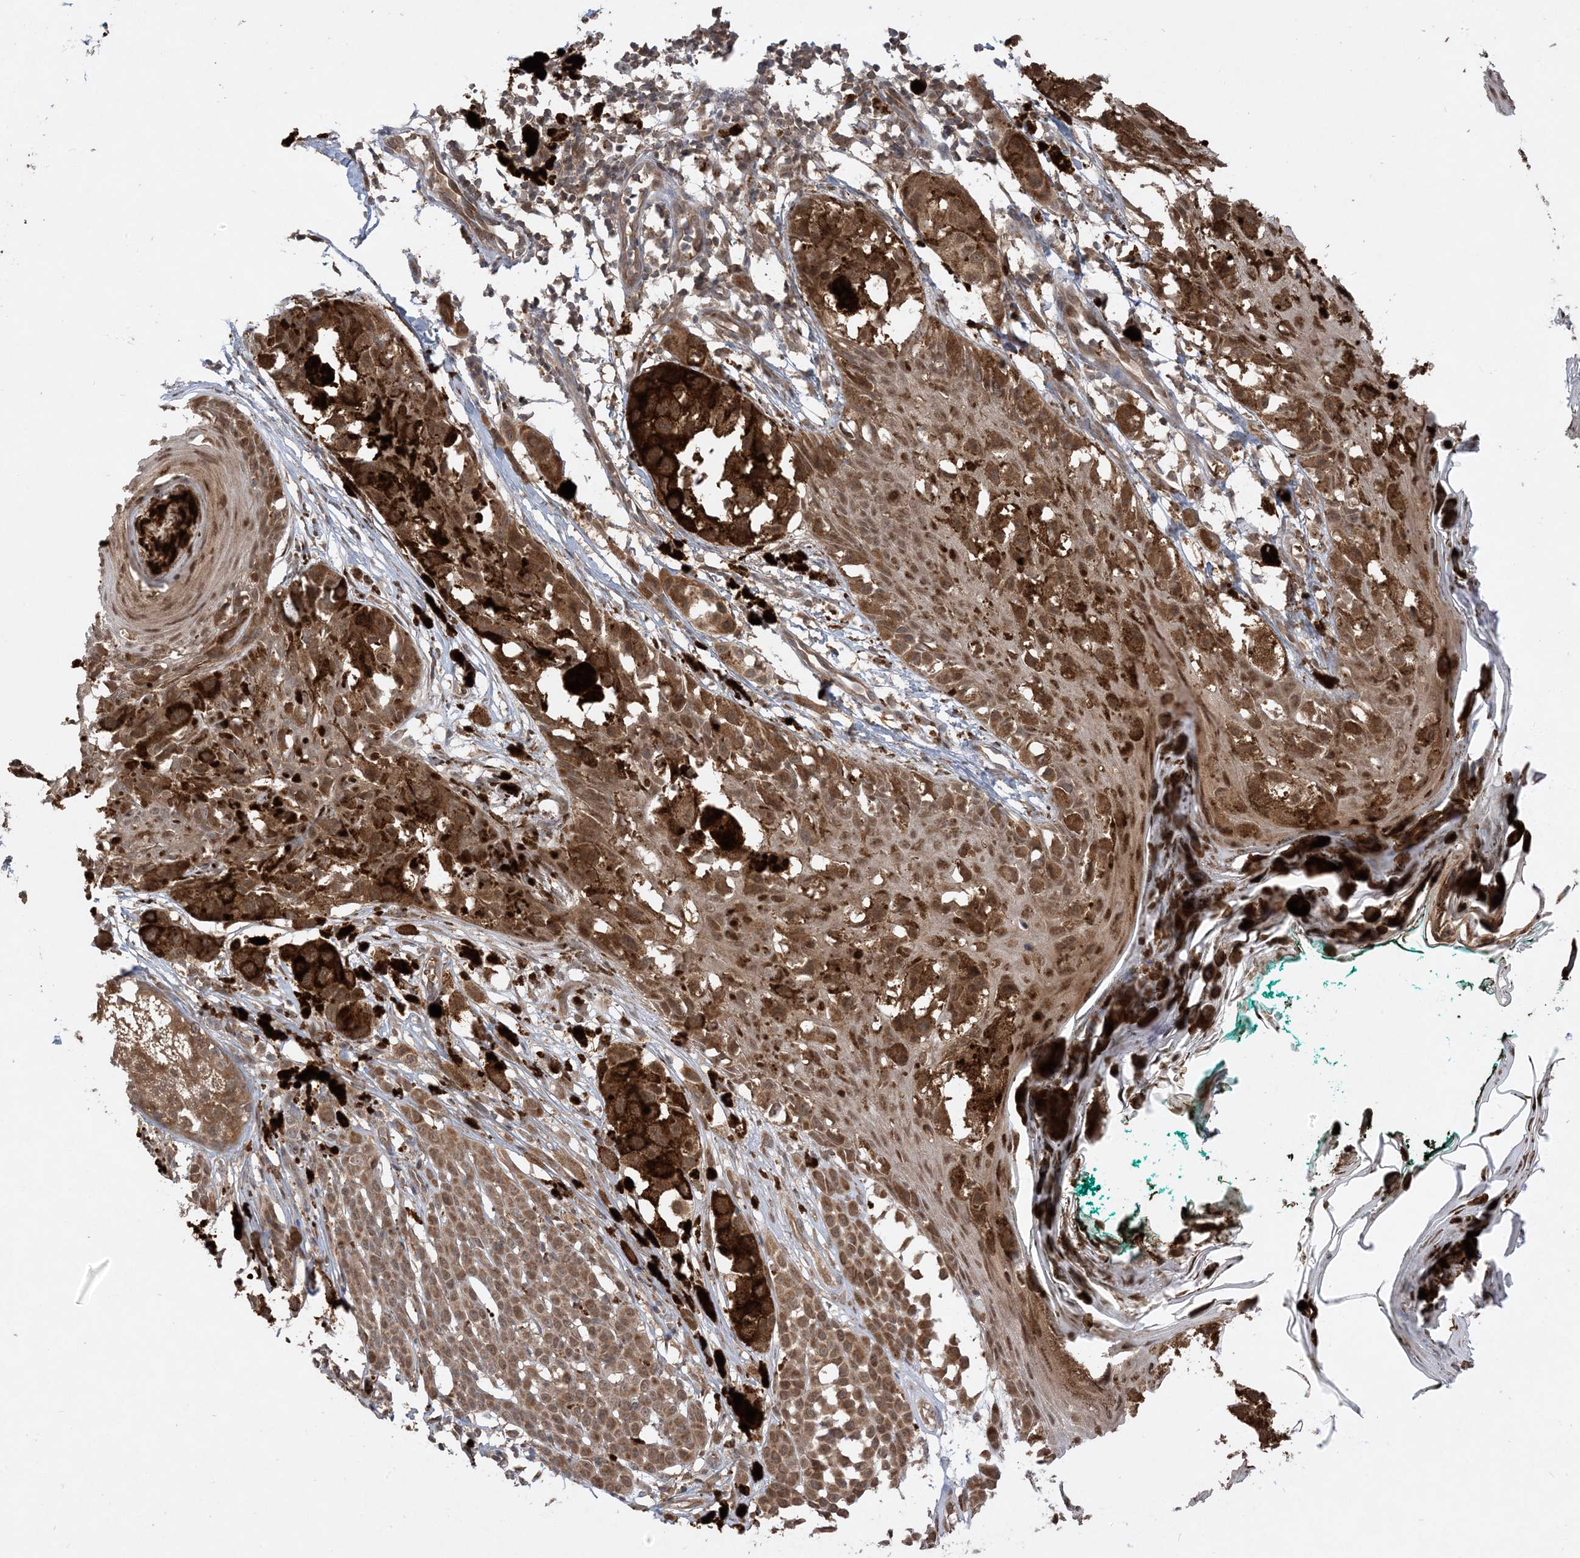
{"staining": {"intensity": "moderate", "quantity": ">75%", "location": "cytoplasmic/membranous"}, "tissue": "melanoma", "cell_type": "Tumor cells", "image_type": "cancer", "snomed": [{"axis": "morphology", "description": "Malignant melanoma, NOS"}, {"axis": "topography", "description": "Skin of leg"}], "caption": "The photomicrograph displays immunohistochemical staining of melanoma. There is moderate cytoplasmic/membranous positivity is seen in about >75% of tumor cells.", "gene": "PUSL1", "patient": {"sex": "female", "age": 72}}